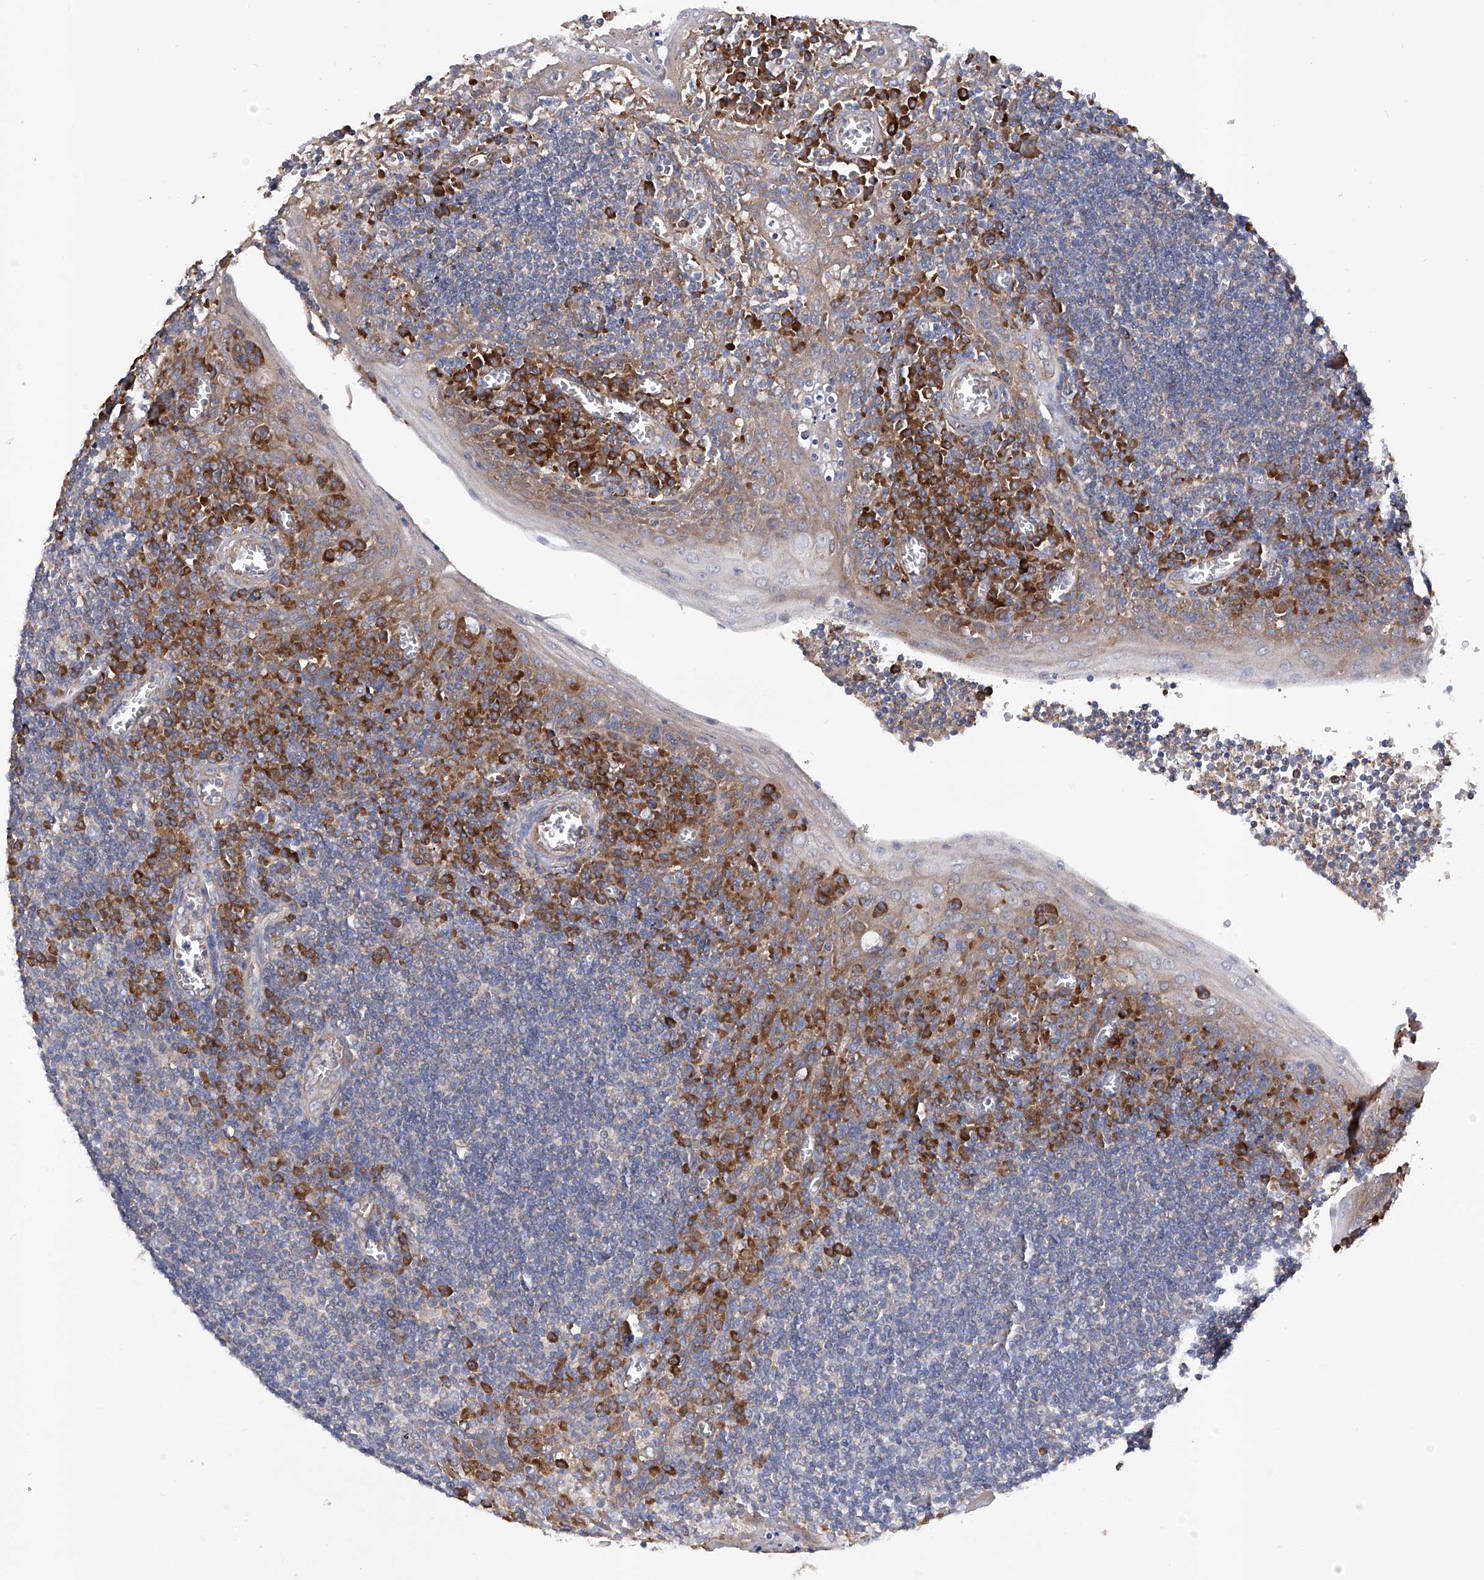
{"staining": {"intensity": "strong", "quantity": "<25%", "location": "cytoplasmic/membranous"}, "tissue": "tonsil", "cell_type": "Germinal center cells", "image_type": "normal", "snomed": [{"axis": "morphology", "description": "Normal tissue, NOS"}, {"axis": "topography", "description": "Tonsil"}], "caption": "Strong cytoplasmic/membranous staining is present in about <25% of germinal center cells in benign tonsil. The protein of interest is stained brown, and the nuclei are stained in blue (DAB (3,3'-diaminobenzidine) IHC with brightfield microscopy, high magnification).", "gene": "INPP5B", "patient": {"sex": "male", "age": 27}}